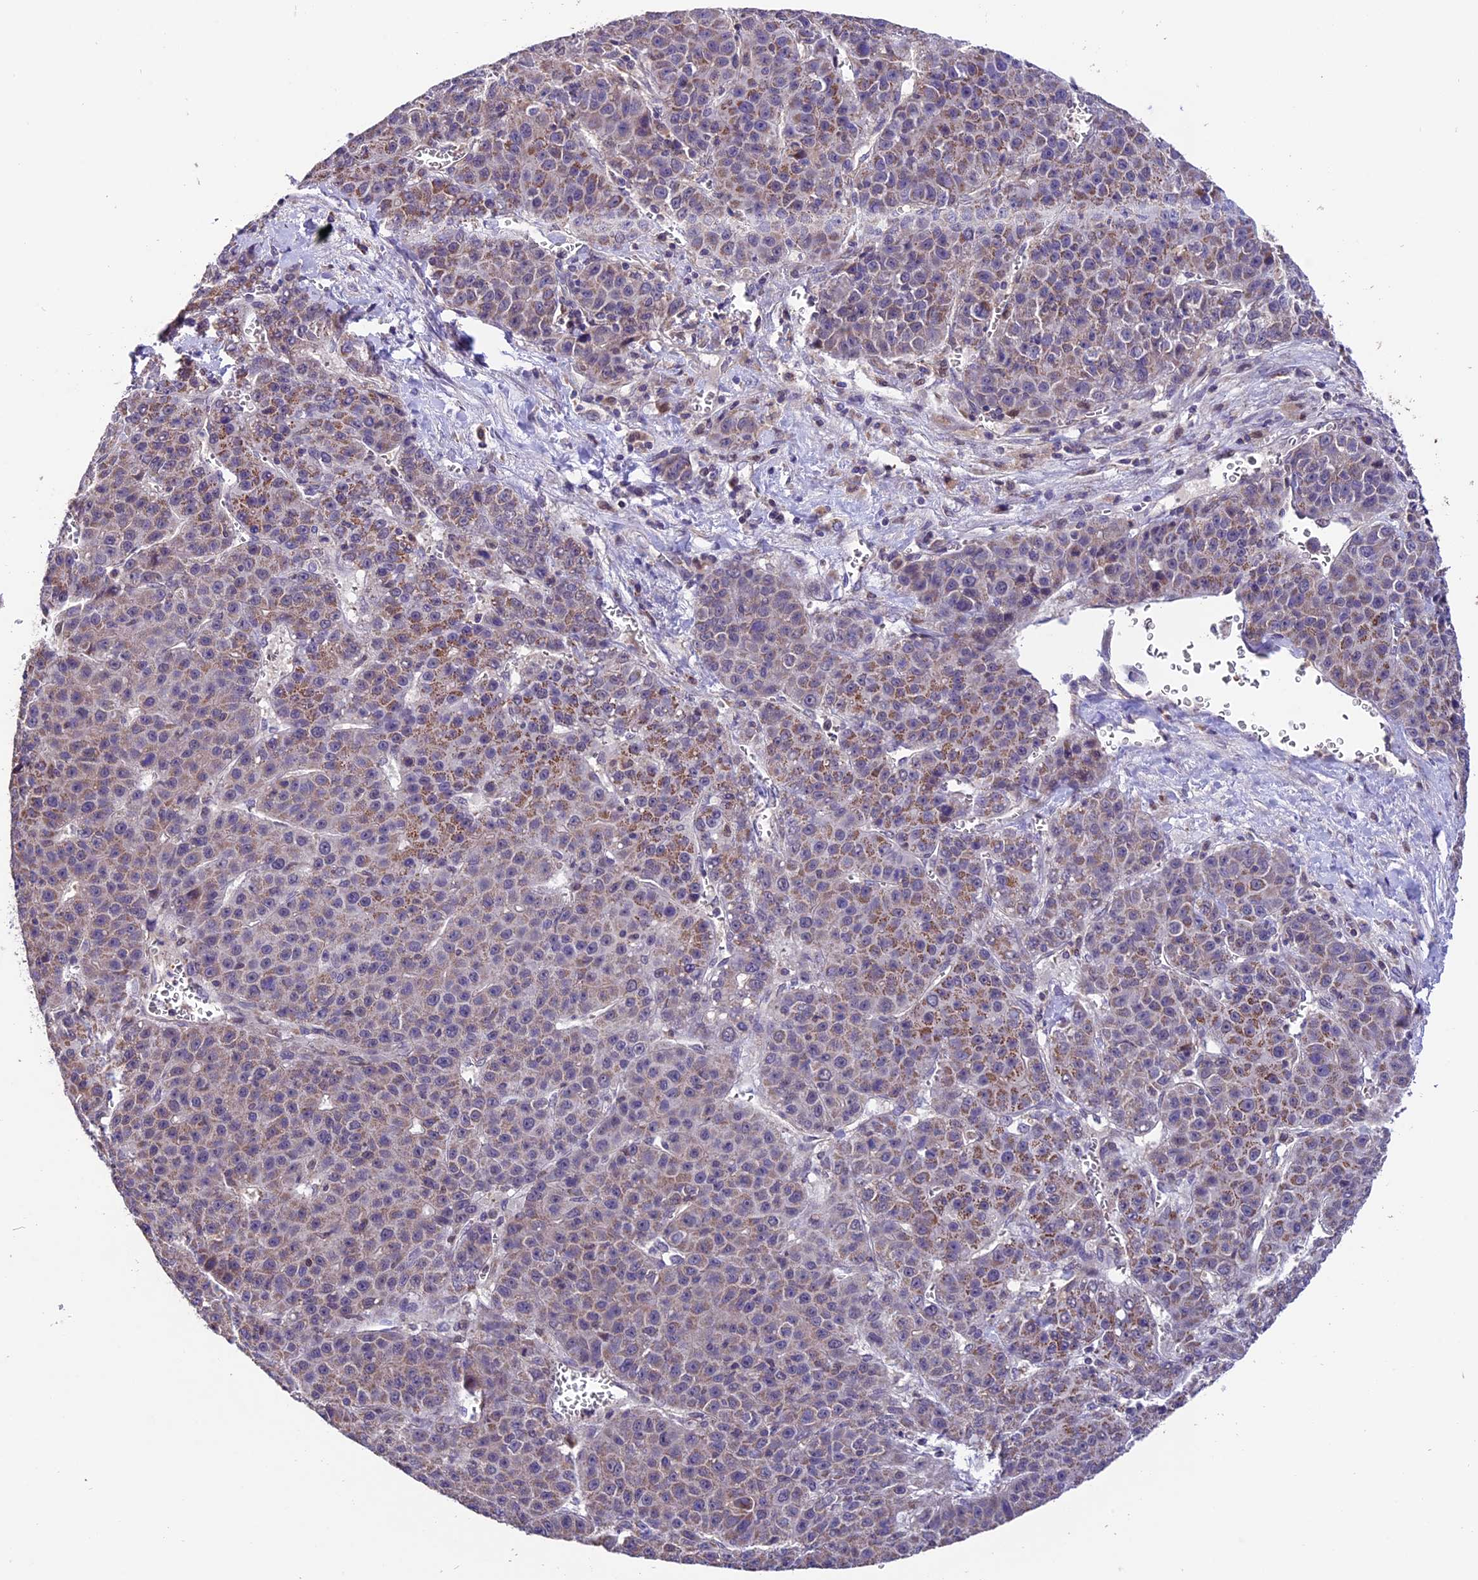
{"staining": {"intensity": "moderate", "quantity": "<25%", "location": "cytoplasmic/membranous"}, "tissue": "liver cancer", "cell_type": "Tumor cells", "image_type": "cancer", "snomed": [{"axis": "morphology", "description": "Carcinoma, Hepatocellular, NOS"}, {"axis": "topography", "description": "Liver"}], "caption": "The histopathology image reveals immunohistochemical staining of liver cancer. There is moderate cytoplasmic/membranous positivity is seen in approximately <25% of tumor cells.", "gene": "DDX28", "patient": {"sex": "female", "age": 53}}